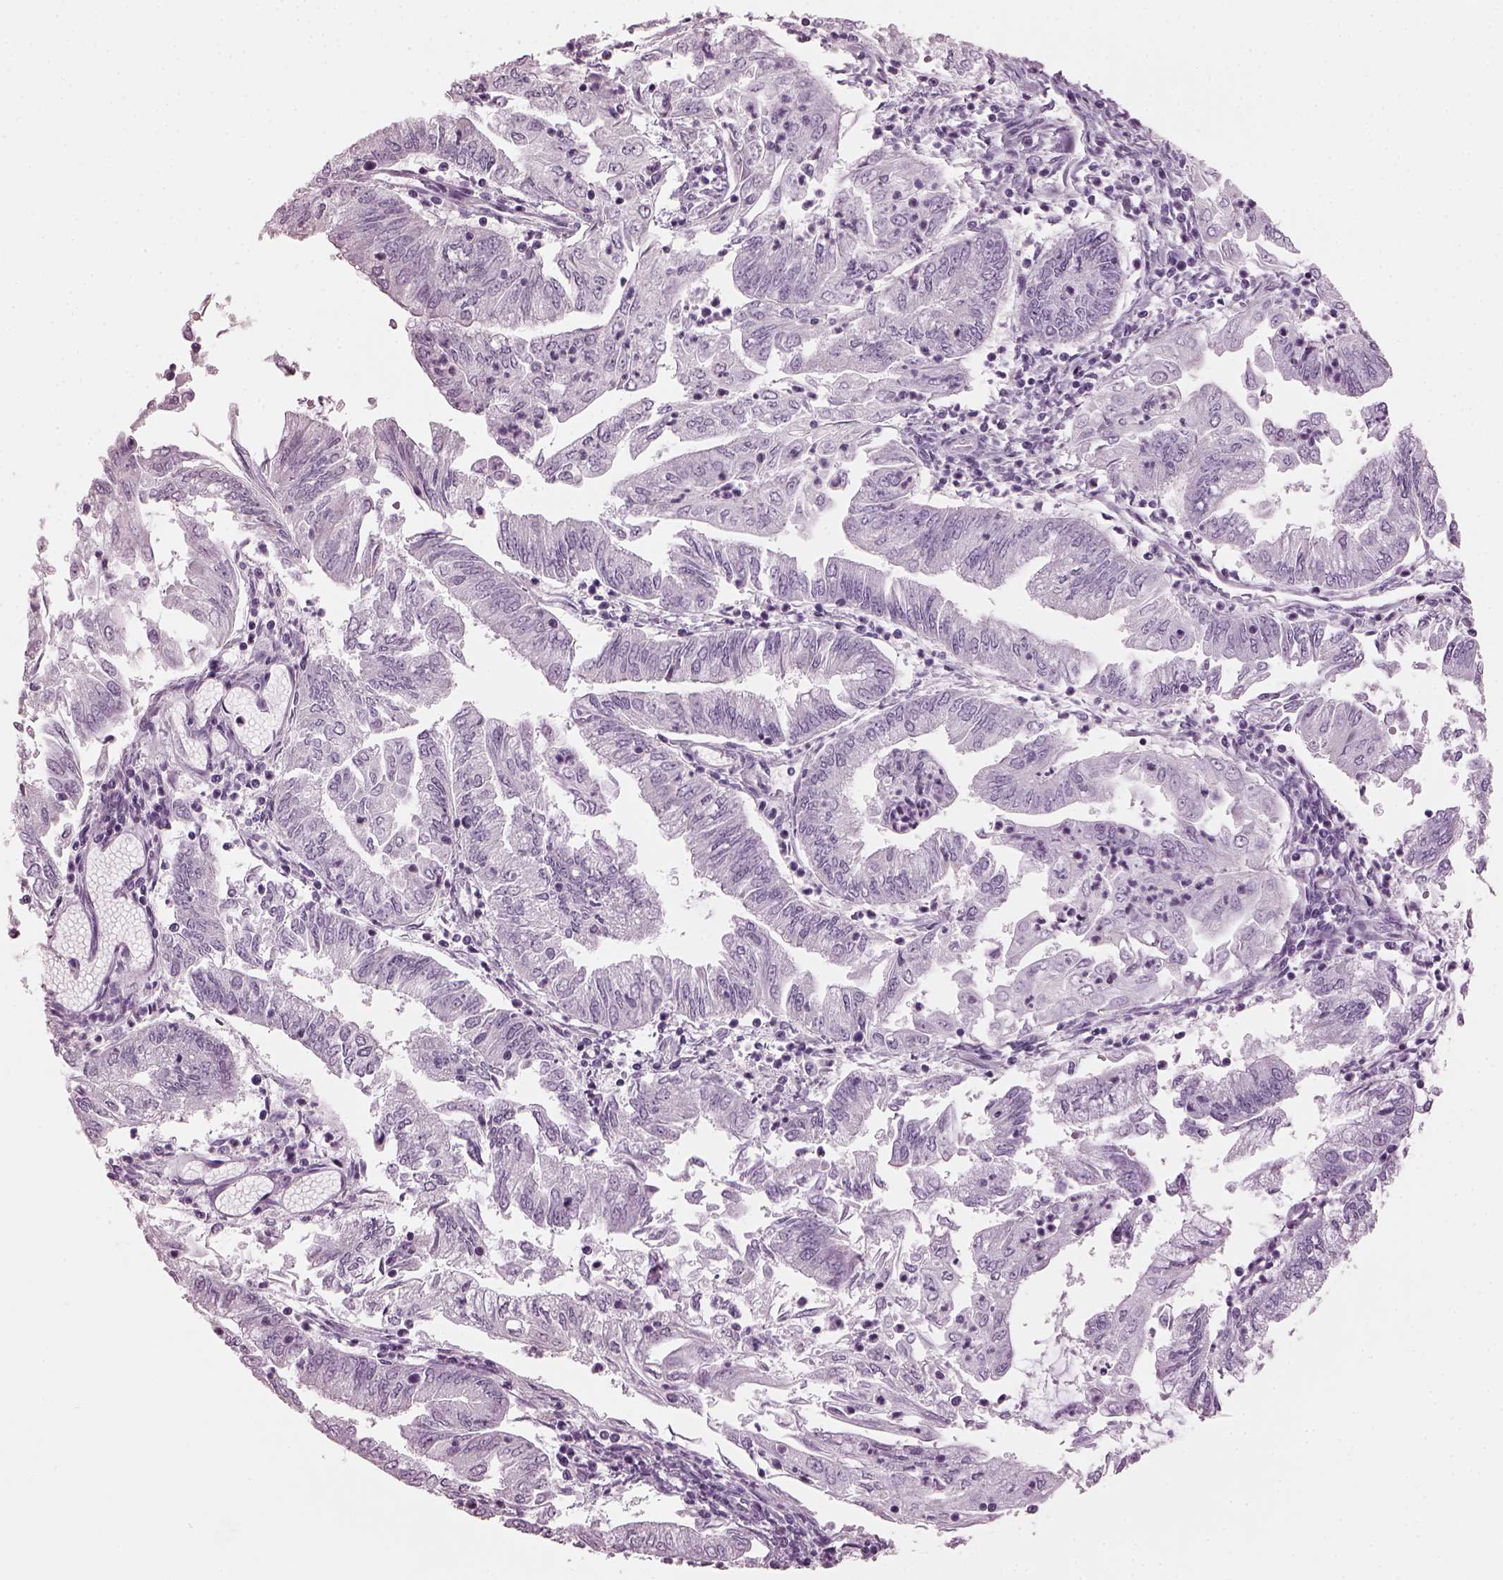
{"staining": {"intensity": "negative", "quantity": "none", "location": "none"}, "tissue": "endometrial cancer", "cell_type": "Tumor cells", "image_type": "cancer", "snomed": [{"axis": "morphology", "description": "Adenocarcinoma, NOS"}, {"axis": "topography", "description": "Endometrium"}], "caption": "Endometrial adenocarcinoma stained for a protein using IHC exhibits no positivity tumor cells.", "gene": "HYDIN", "patient": {"sex": "female", "age": 55}}